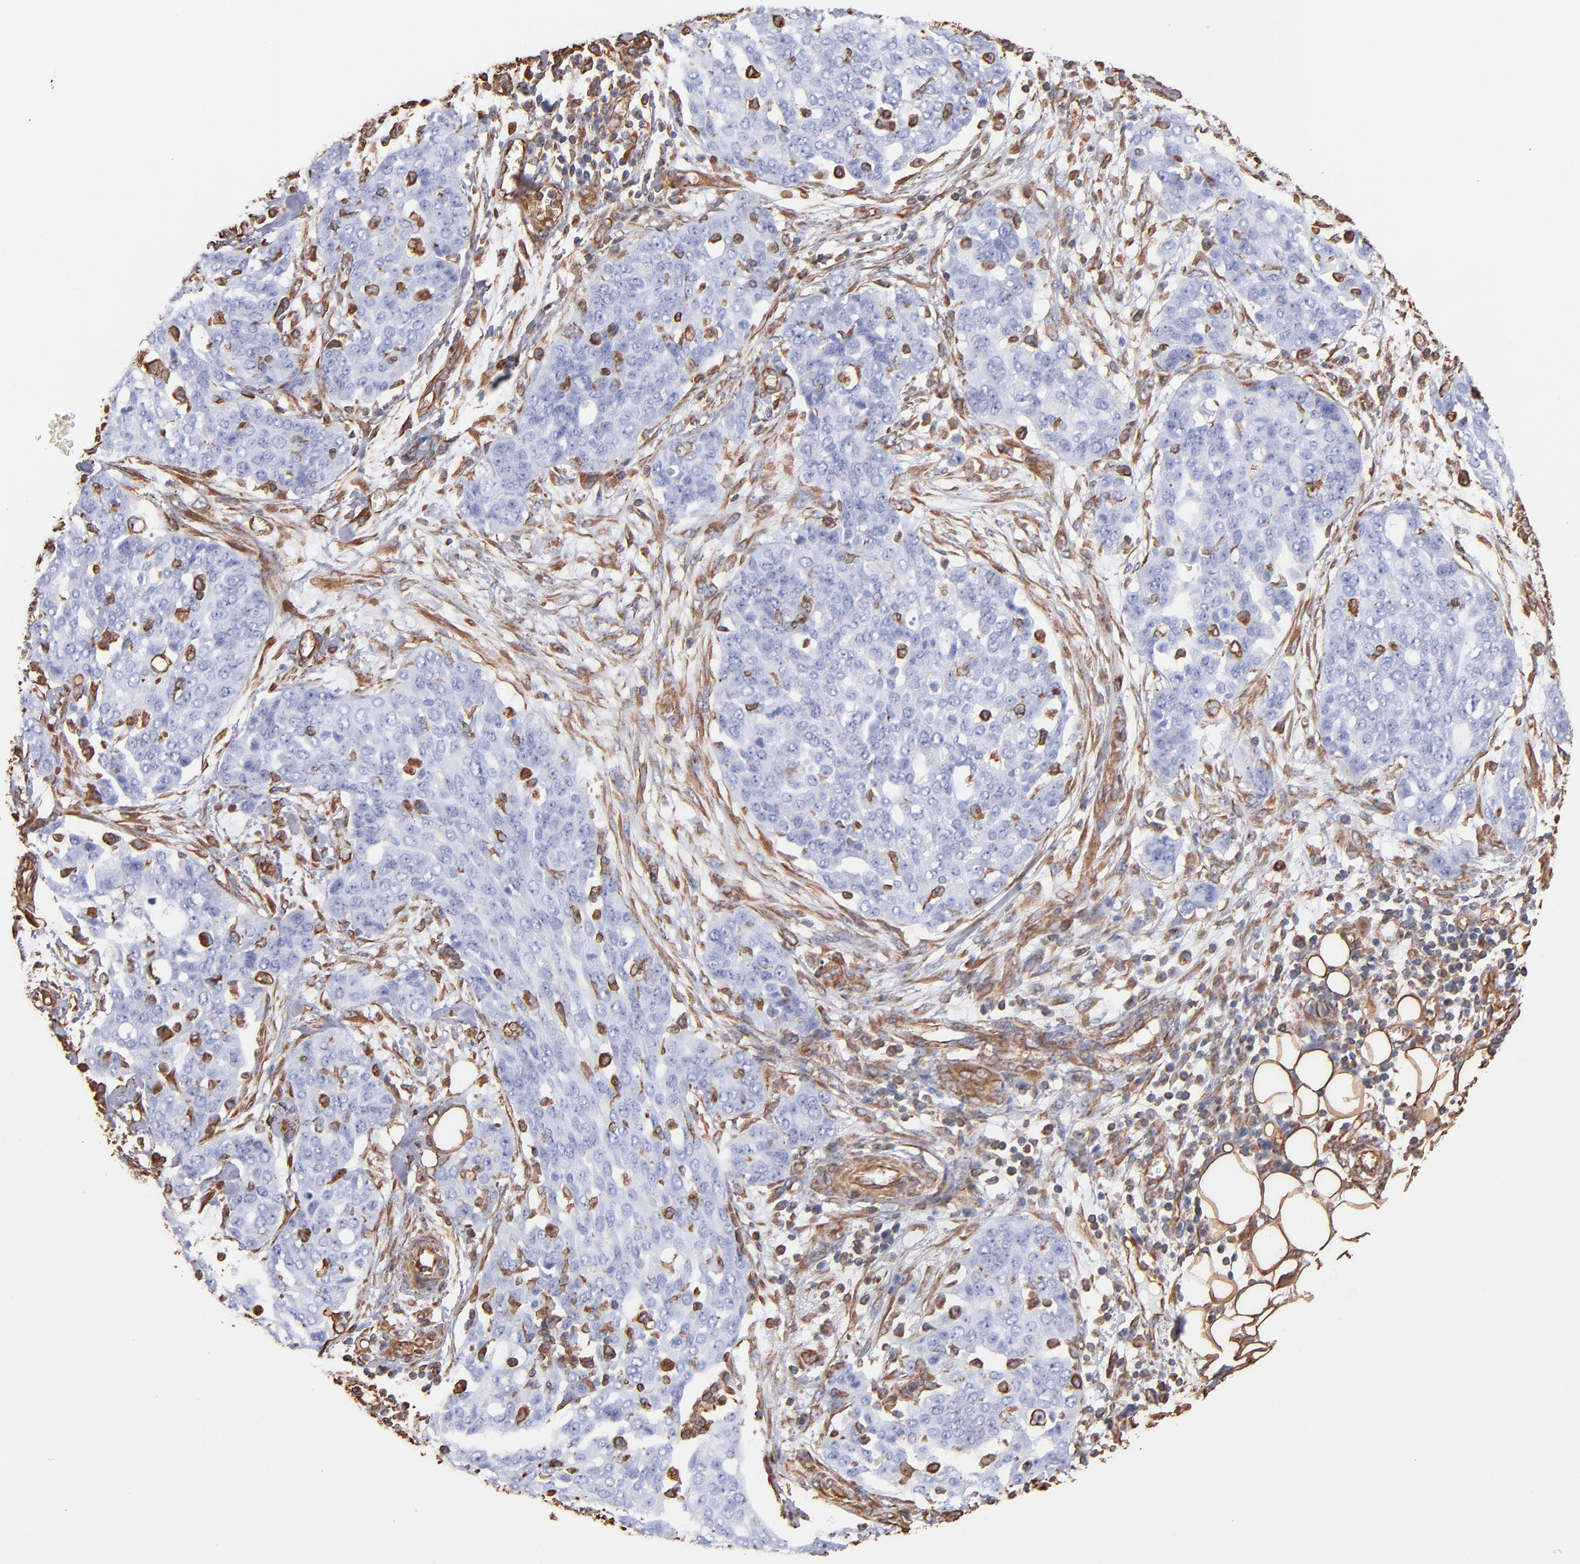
{"staining": {"intensity": "negative", "quantity": "none", "location": "none"}, "tissue": "ovarian cancer", "cell_type": "Tumor cells", "image_type": "cancer", "snomed": [{"axis": "morphology", "description": "Cystadenocarcinoma, serous, NOS"}, {"axis": "topography", "description": "Soft tissue"}, {"axis": "topography", "description": "Ovary"}], "caption": "Tumor cells are negative for brown protein staining in ovarian cancer (serous cystadenocarcinoma).", "gene": "VIM", "patient": {"sex": "female", "age": 57}}